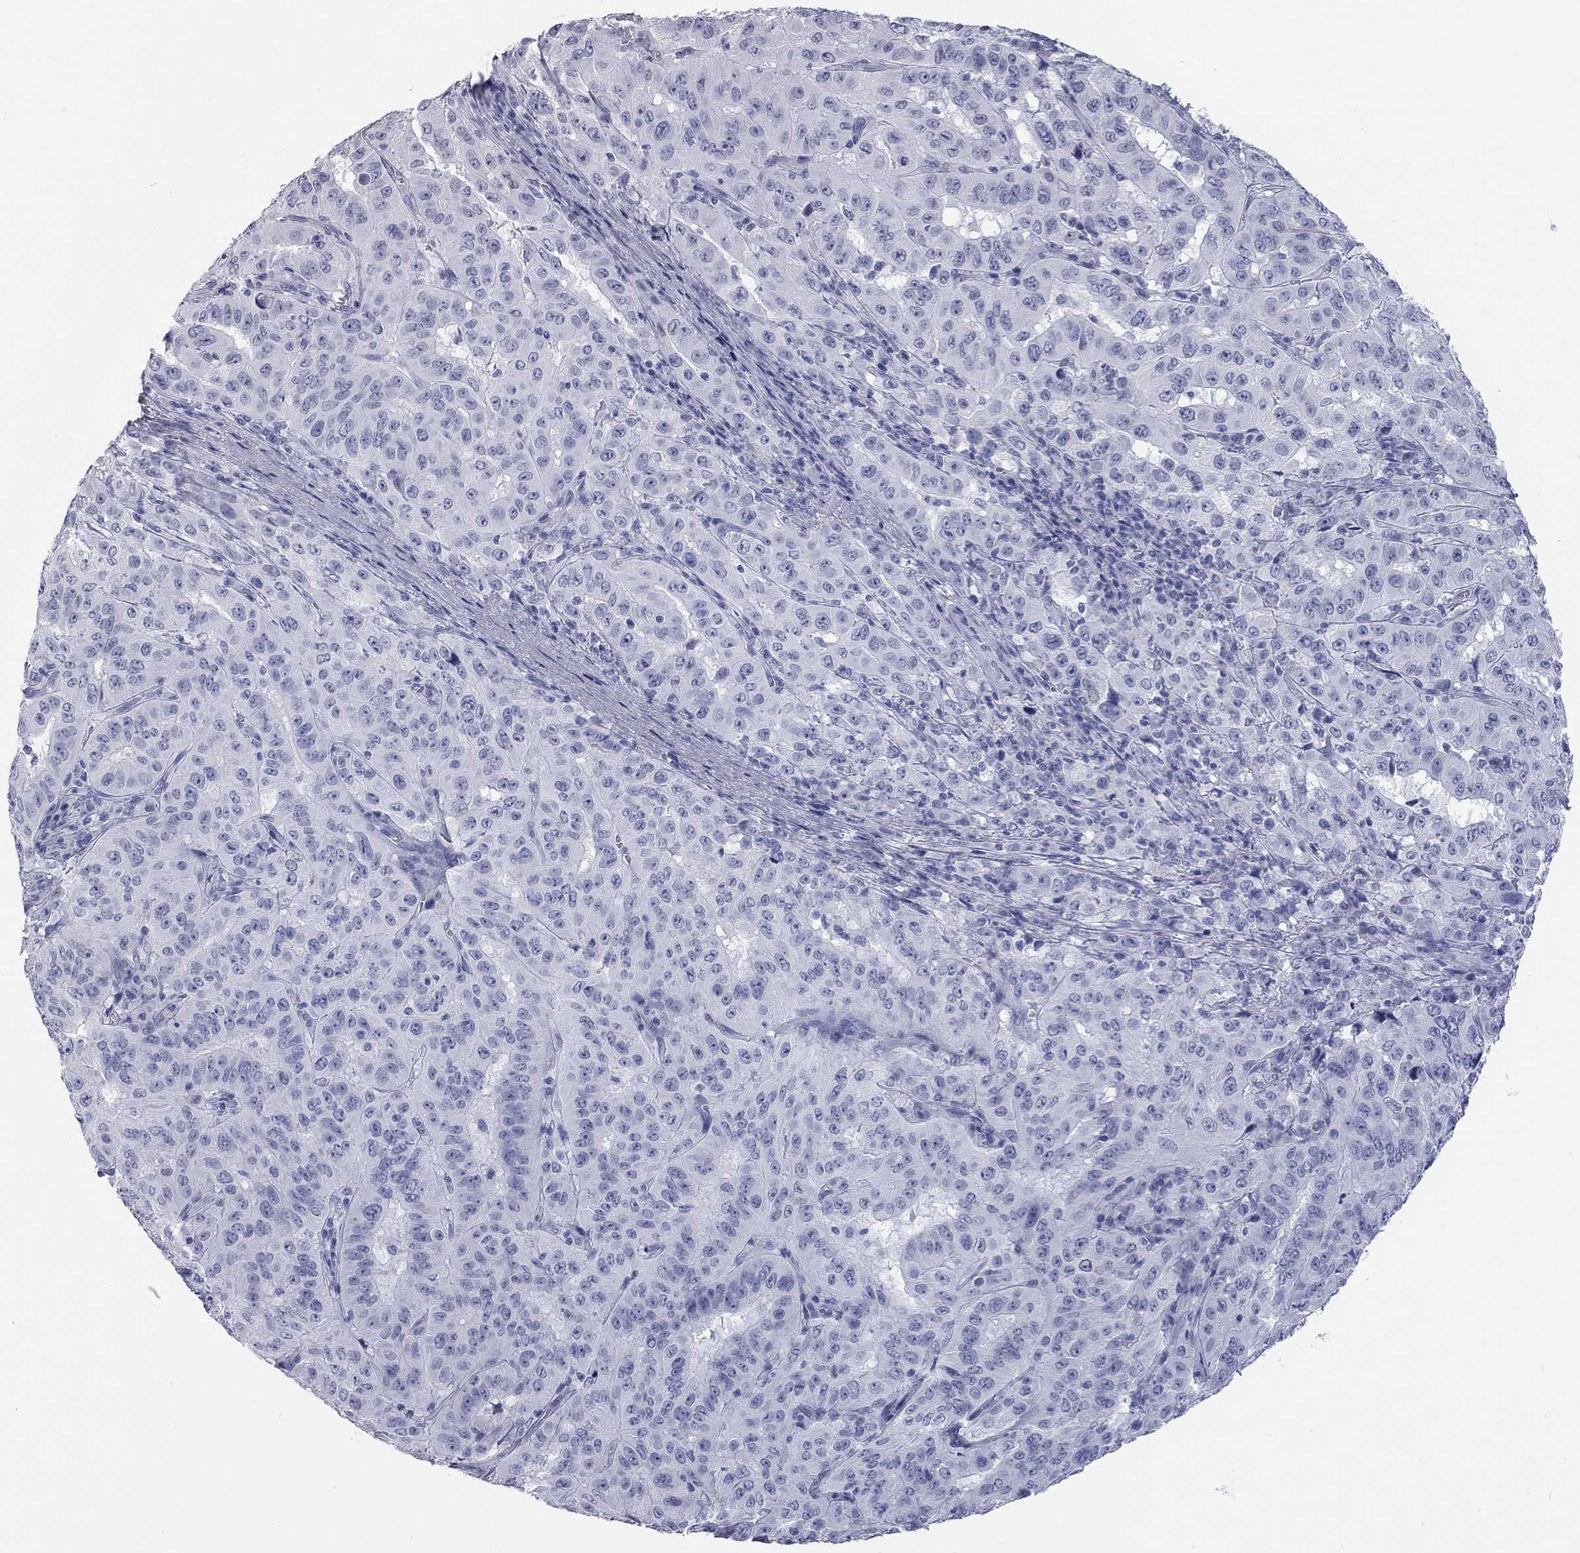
{"staining": {"intensity": "negative", "quantity": "none", "location": "none"}, "tissue": "pancreatic cancer", "cell_type": "Tumor cells", "image_type": "cancer", "snomed": [{"axis": "morphology", "description": "Adenocarcinoma, NOS"}, {"axis": "topography", "description": "Pancreas"}], "caption": "Protein analysis of pancreatic adenocarcinoma reveals no significant expression in tumor cells. (Brightfield microscopy of DAB immunohistochemistry (IHC) at high magnification).", "gene": "AK8", "patient": {"sex": "male", "age": 63}}